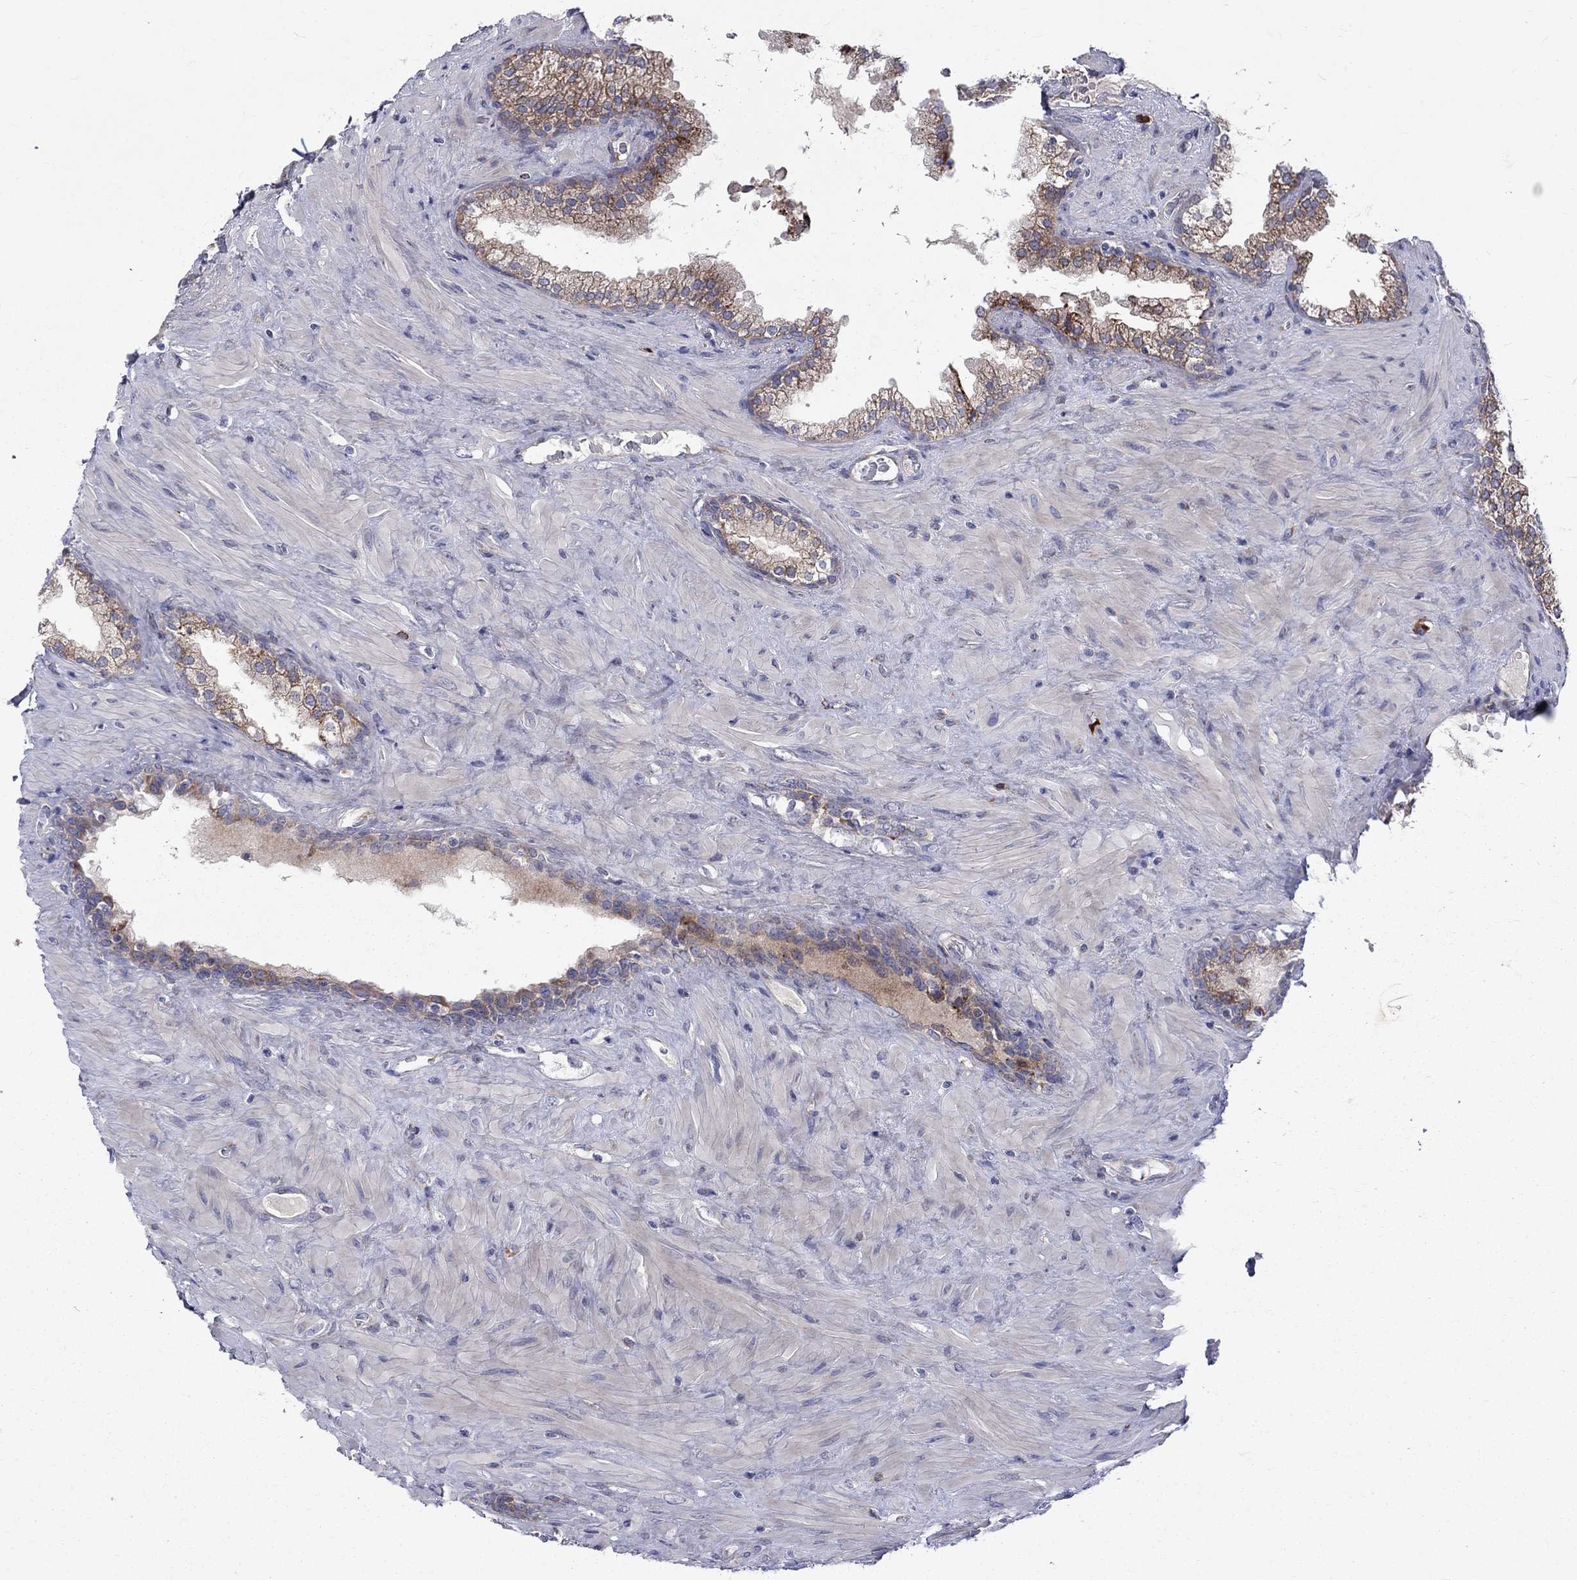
{"staining": {"intensity": "strong", "quantity": "<25%", "location": "cytoplasmic/membranous"}, "tissue": "prostate", "cell_type": "Glandular cells", "image_type": "normal", "snomed": [{"axis": "morphology", "description": "Normal tissue, NOS"}, {"axis": "topography", "description": "Prostate"}], "caption": "Strong cytoplasmic/membranous staining for a protein is present in about <25% of glandular cells of unremarkable prostate using IHC.", "gene": "ASNS", "patient": {"sex": "male", "age": 63}}